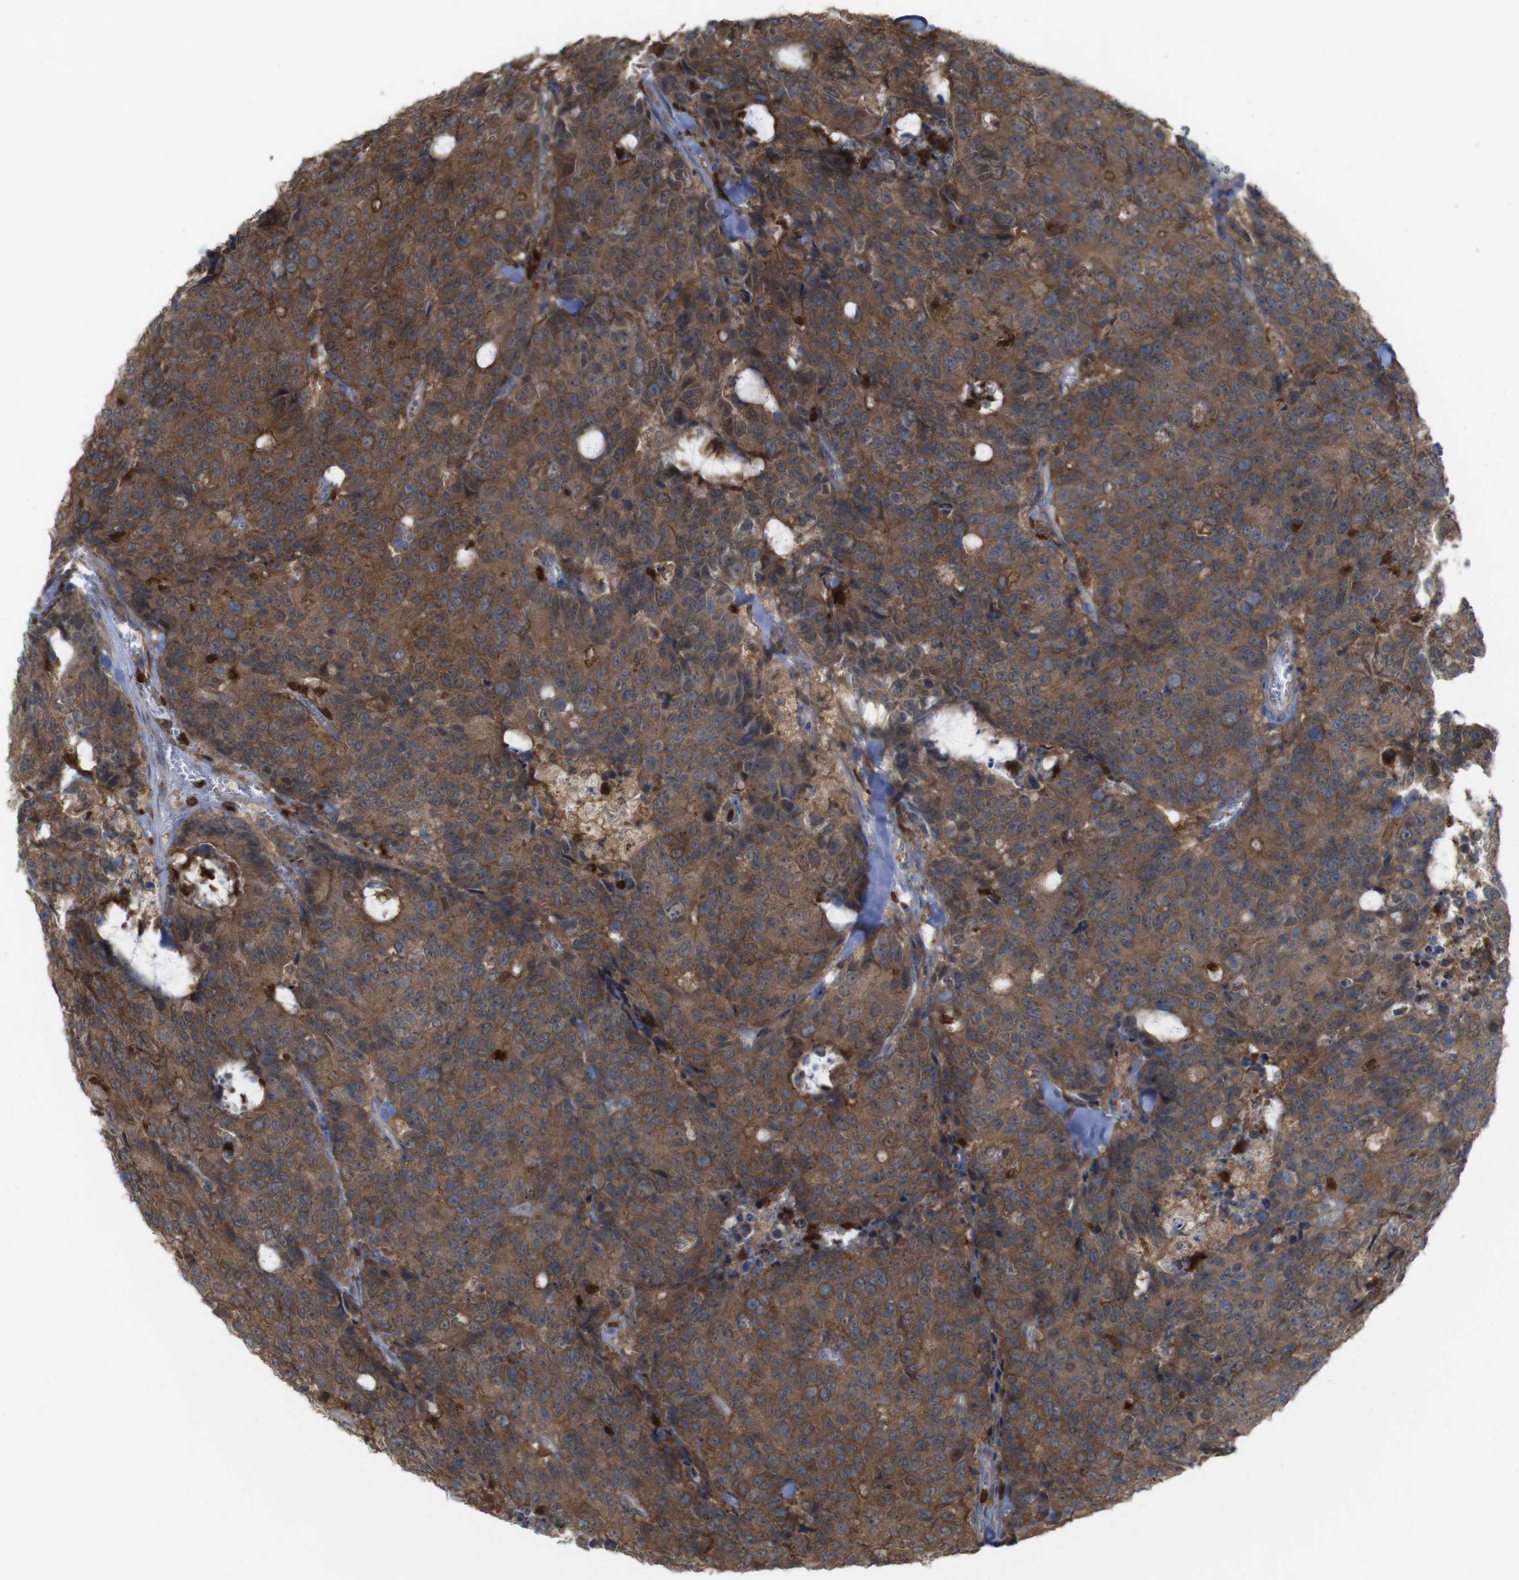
{"staining": {"intensity": "weak", "quantity": ">75%", "location": "cytoplasmic/membranous"}, "tissue": "colorectal cancer", "cell_type": "Tumor cells", "image_type": "cancer", "snomed": [{"axis": "morphology", "description": "Adenocarcinoma, NOS"}, {"axis": "topography", "description": "Colon"}], "caption": "Protein expression analysis of adenocarcinoma (colorectal) demonstrates weak cytoplasmic/membranous expression in about >75% of tumor cells.", "gene": "PRKCD", "patient": {"sex": "female", "age": 86}}